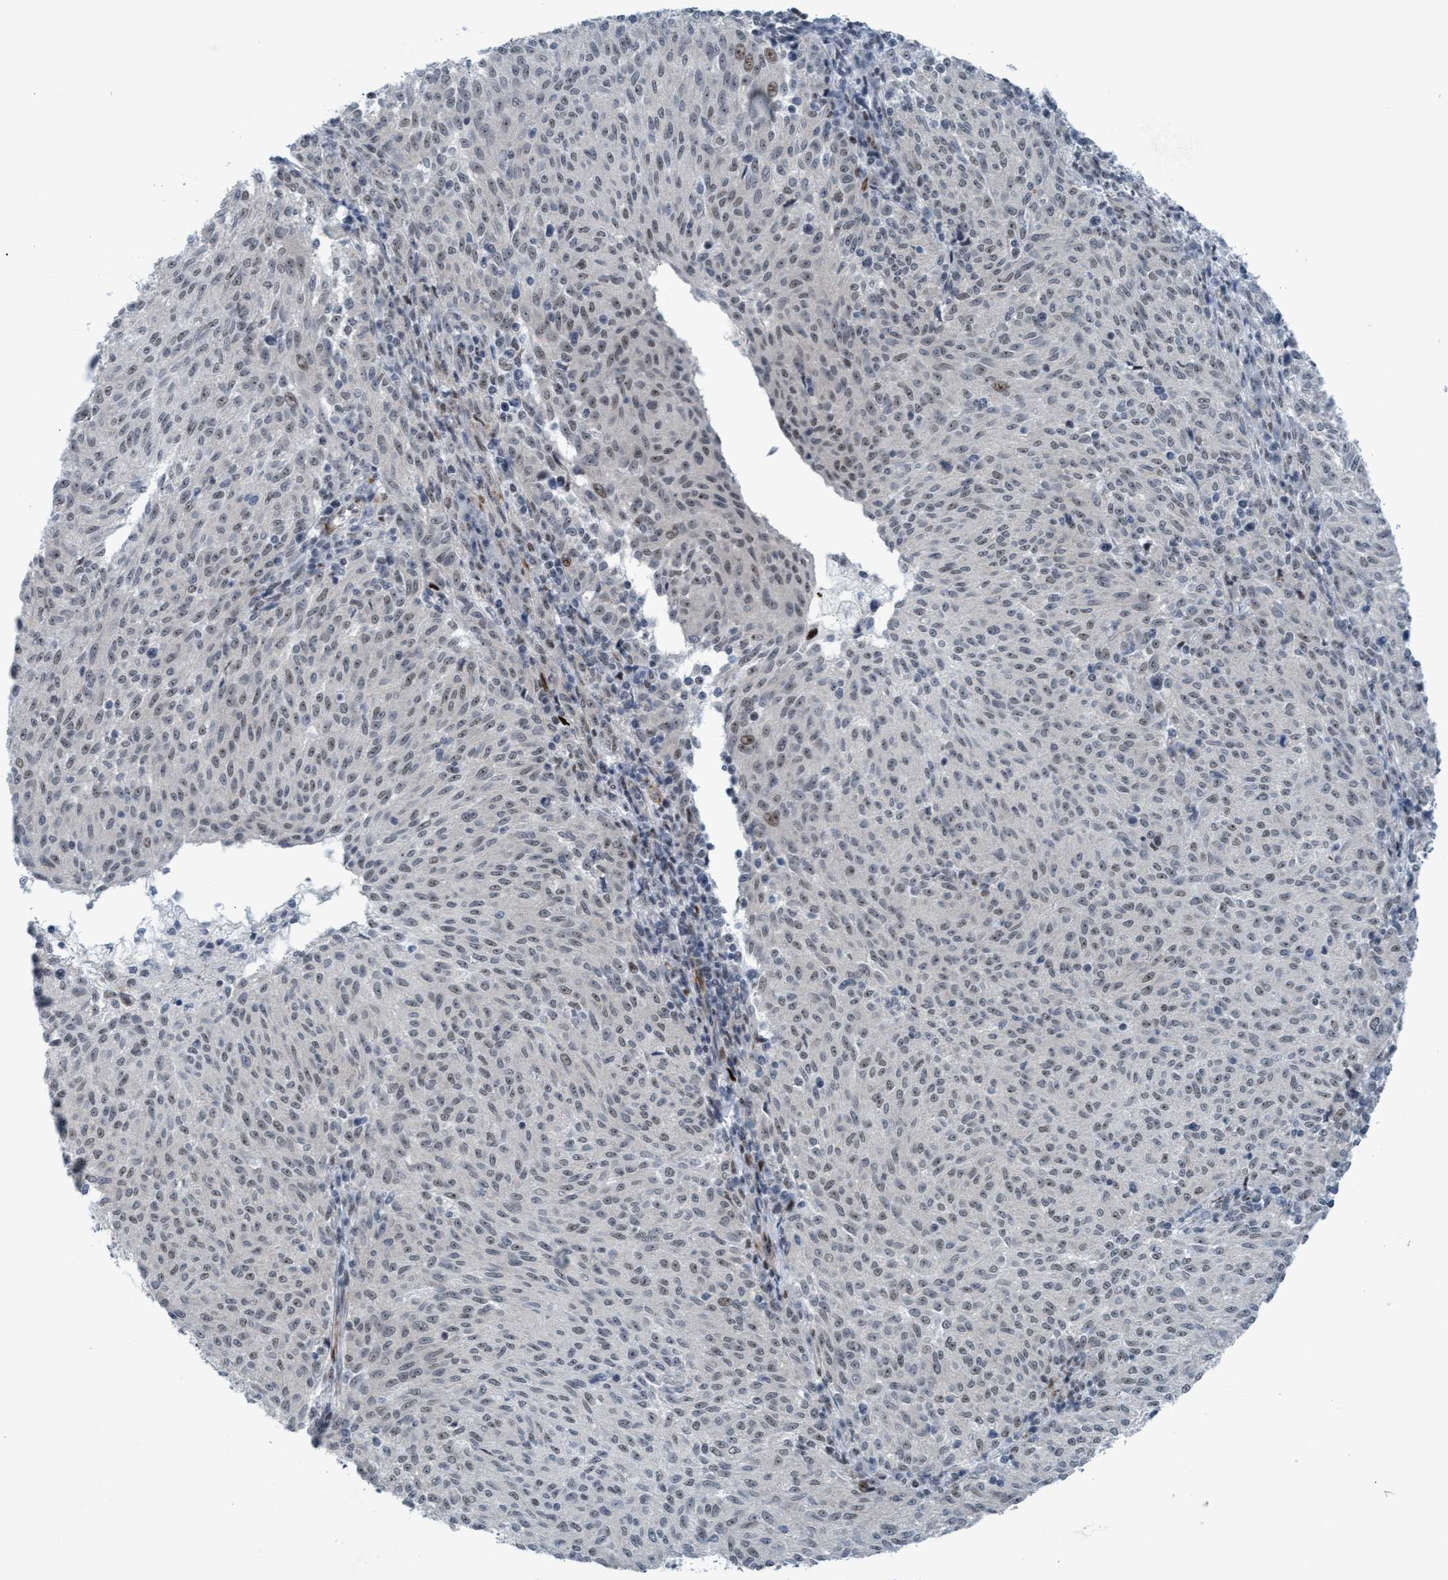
{"staining": {"intensity": "weak", "quantity": "<25%", "location": "nuclear"}, "tissue": "melanoma", "cell_type": "Tumor cells", "image_type": "cancer", "snomed": [{"axis": "morphology", "description": "Malignant melanoma, NOS"}, {"axis": "topography", "description": "Skin"}], "caption": "Melanoma was stained to show a protein in brown. There is no significant expression in tumor cells.", "gene": "CWC27", "patient": {"sex": "female", "age": 72}}